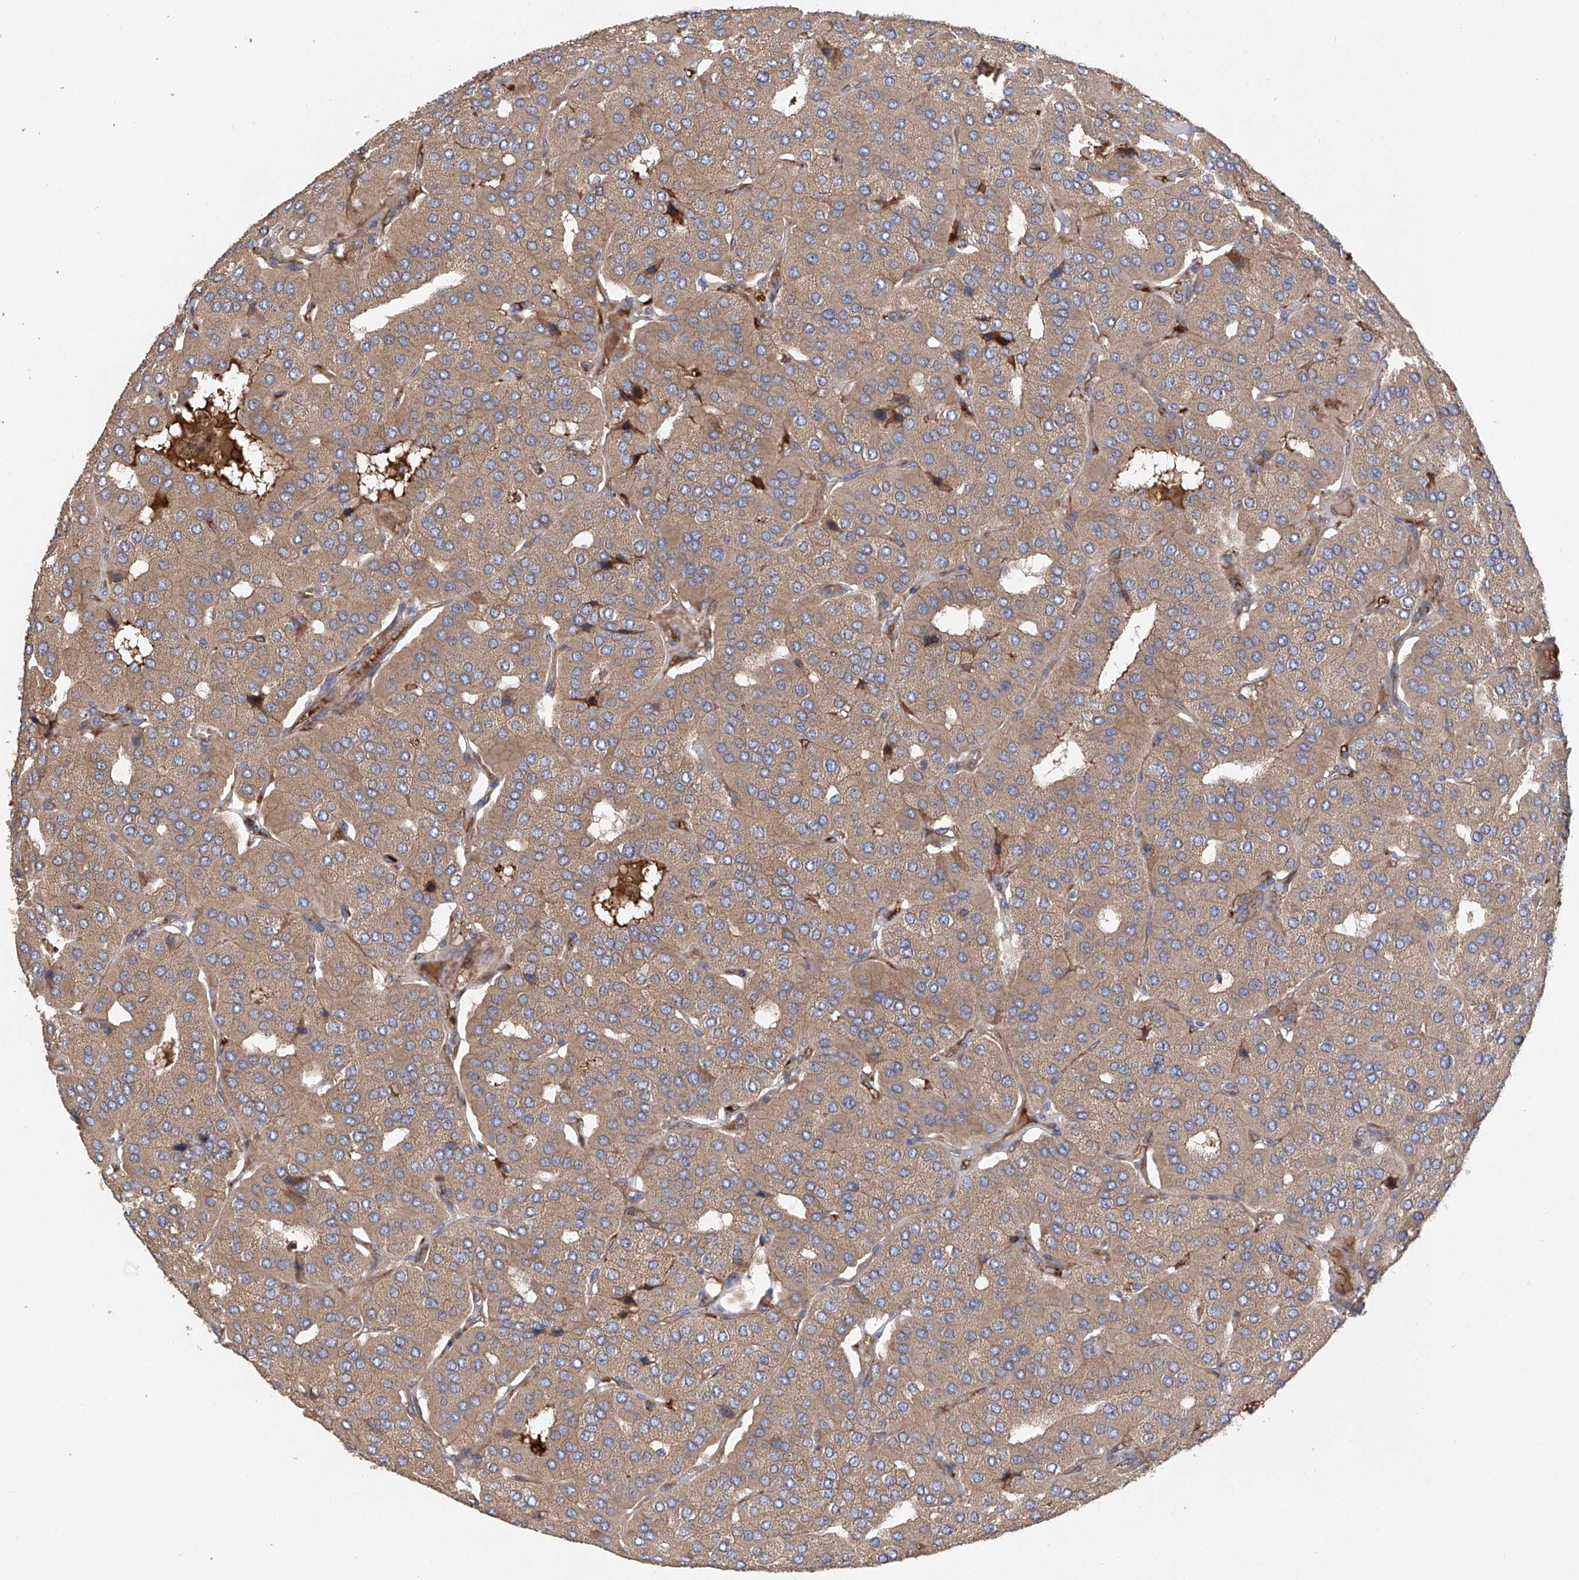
{"staining": {"intensity": "moderate", "quantity": ">75%", "location": "cytoplasmic/membranous"}, "tissue": "parathyroid gland", "cell_type": "Glandular cells", "image_type": "normal", "snomed": [{"axis": "morphology", "description": "Normal tissue, NOS"}, {"axis": "morphology", "description": "Adenoma, NOS"}, {"axis": "topography", "description": "Parathyroid gland"}], "caption": "Moderate cytoplasmic/membranous protein positivity is present in approximately >75% of glandular cells in parathyroid gland.", "gene": "PTK2", "patient": {"sex": "female", "age": 86}}